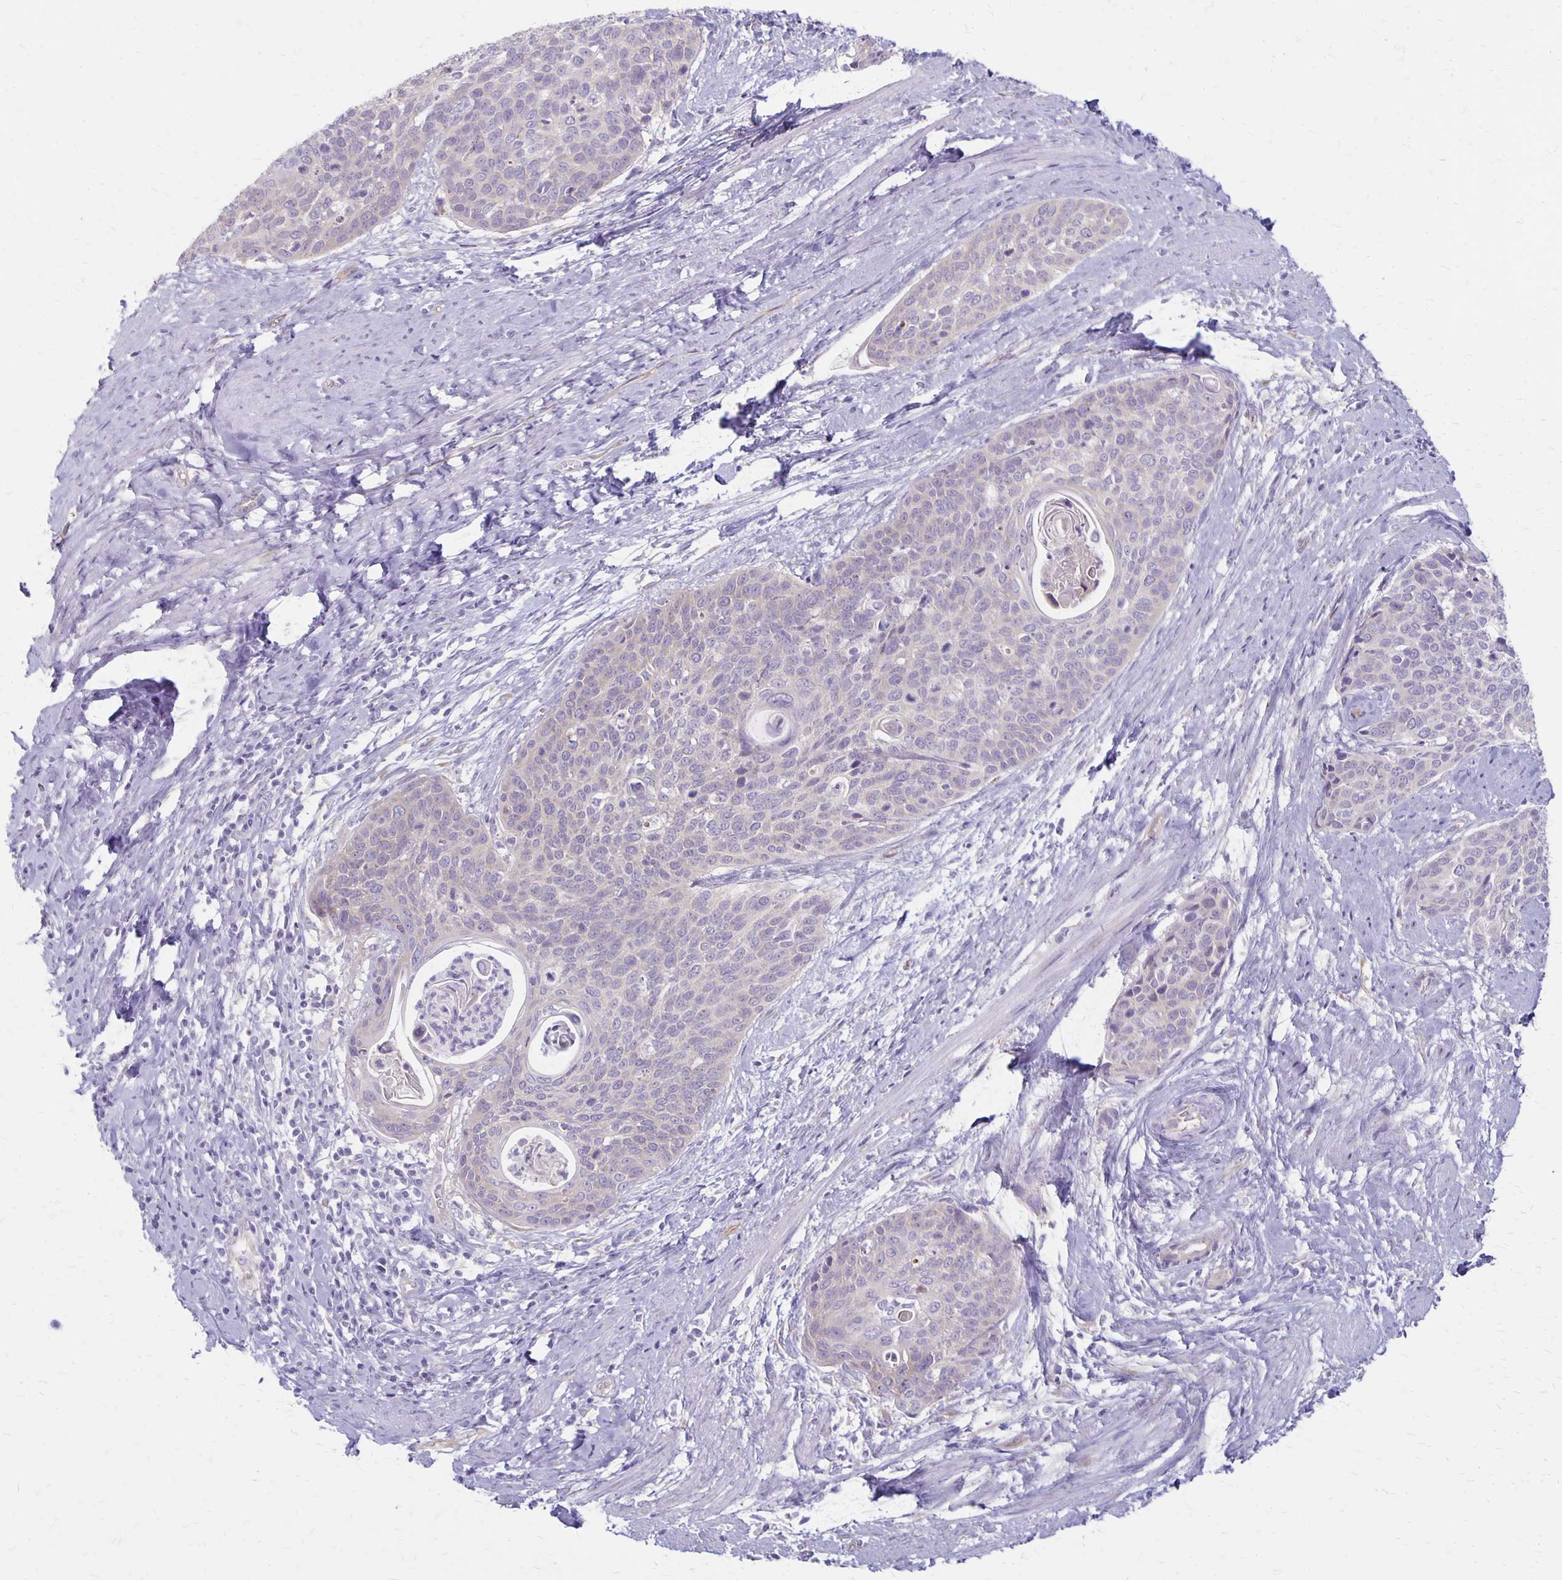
{"staining": {"intensity": "negative", "quantity": "none", "location": "none"}, "tissue": "cervical cancer", "cell_type": "Tumor cells", "image_type": "cancer", "snomed": [{"axis": "morphology", "description": "Squamous cell carcinoma, NOS"}, {"axis": "topography", "description": "Cervix"}], "caption": "Immunohistochemistry (IHC) histopathology image of neoplastic tissue: human cervical squamous cell carcinoma stained with DAB displays no significant protein staining in tumor cells.", "gene": "HOMER1", "patient": {"sex": "female", "age": 69}}